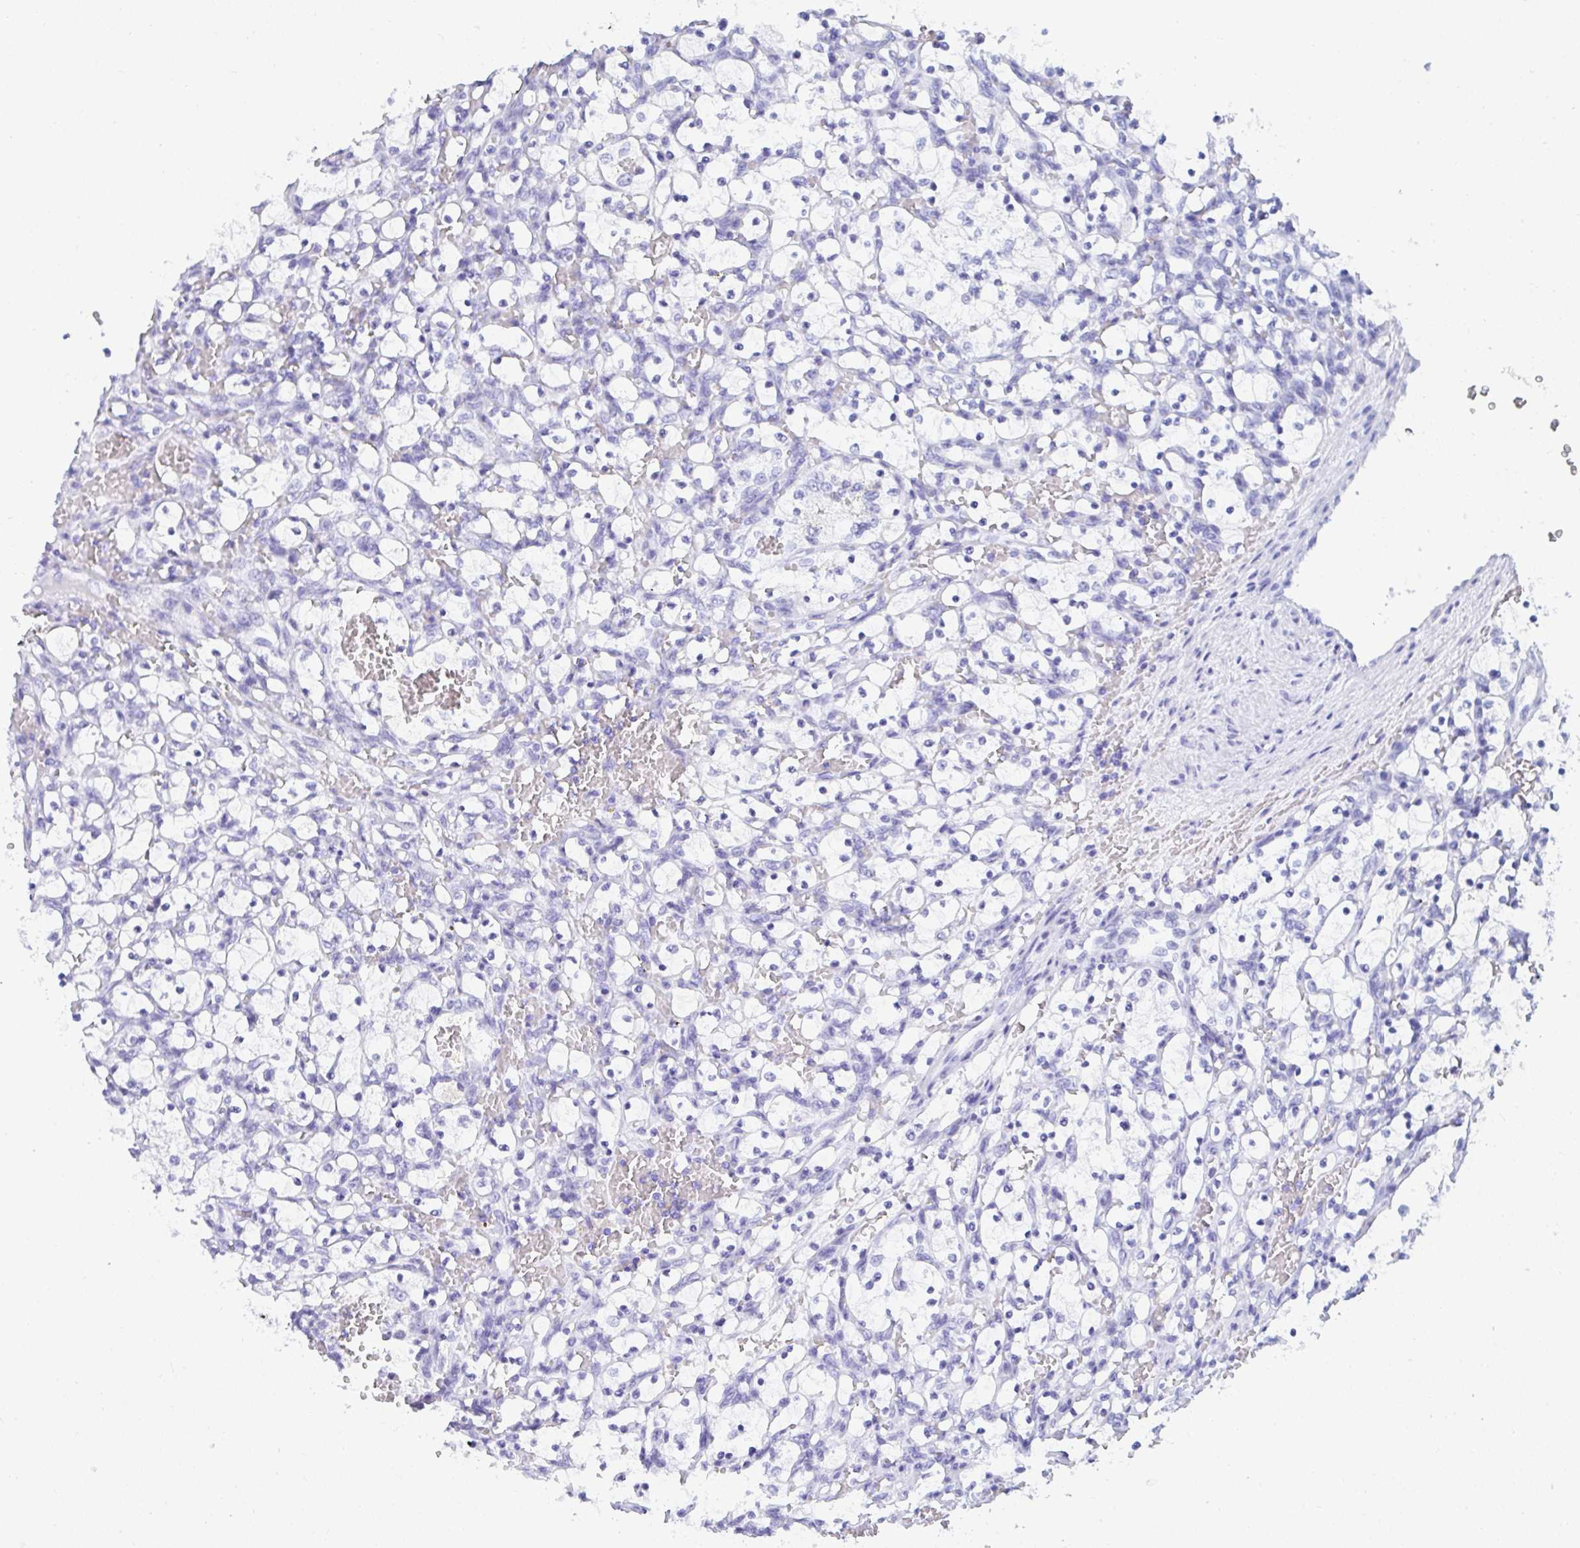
{"staining": {"intensity": "negative", "quantity": "none", "location": "none"}, "tissue": "renal cancer", "cell_type": "Tumor cells", "image_type": "cancer", "snomed": [{"axis": "morphology", "description": "Adenocarcinoma, NOS"}, {"axis": "topography", "description": "Kidney"}], "caption": "Immunohistochemistry (IHC) photomicrograph of neoplastic tissue: human adenocarcinoma (renal) stained with DAB (3,3'-diaminobenzidine) demonstrates no significant protein positivity in tumor cells.", "gene": "MROH2B", "patient": {"sex": "female", "age": 69}}